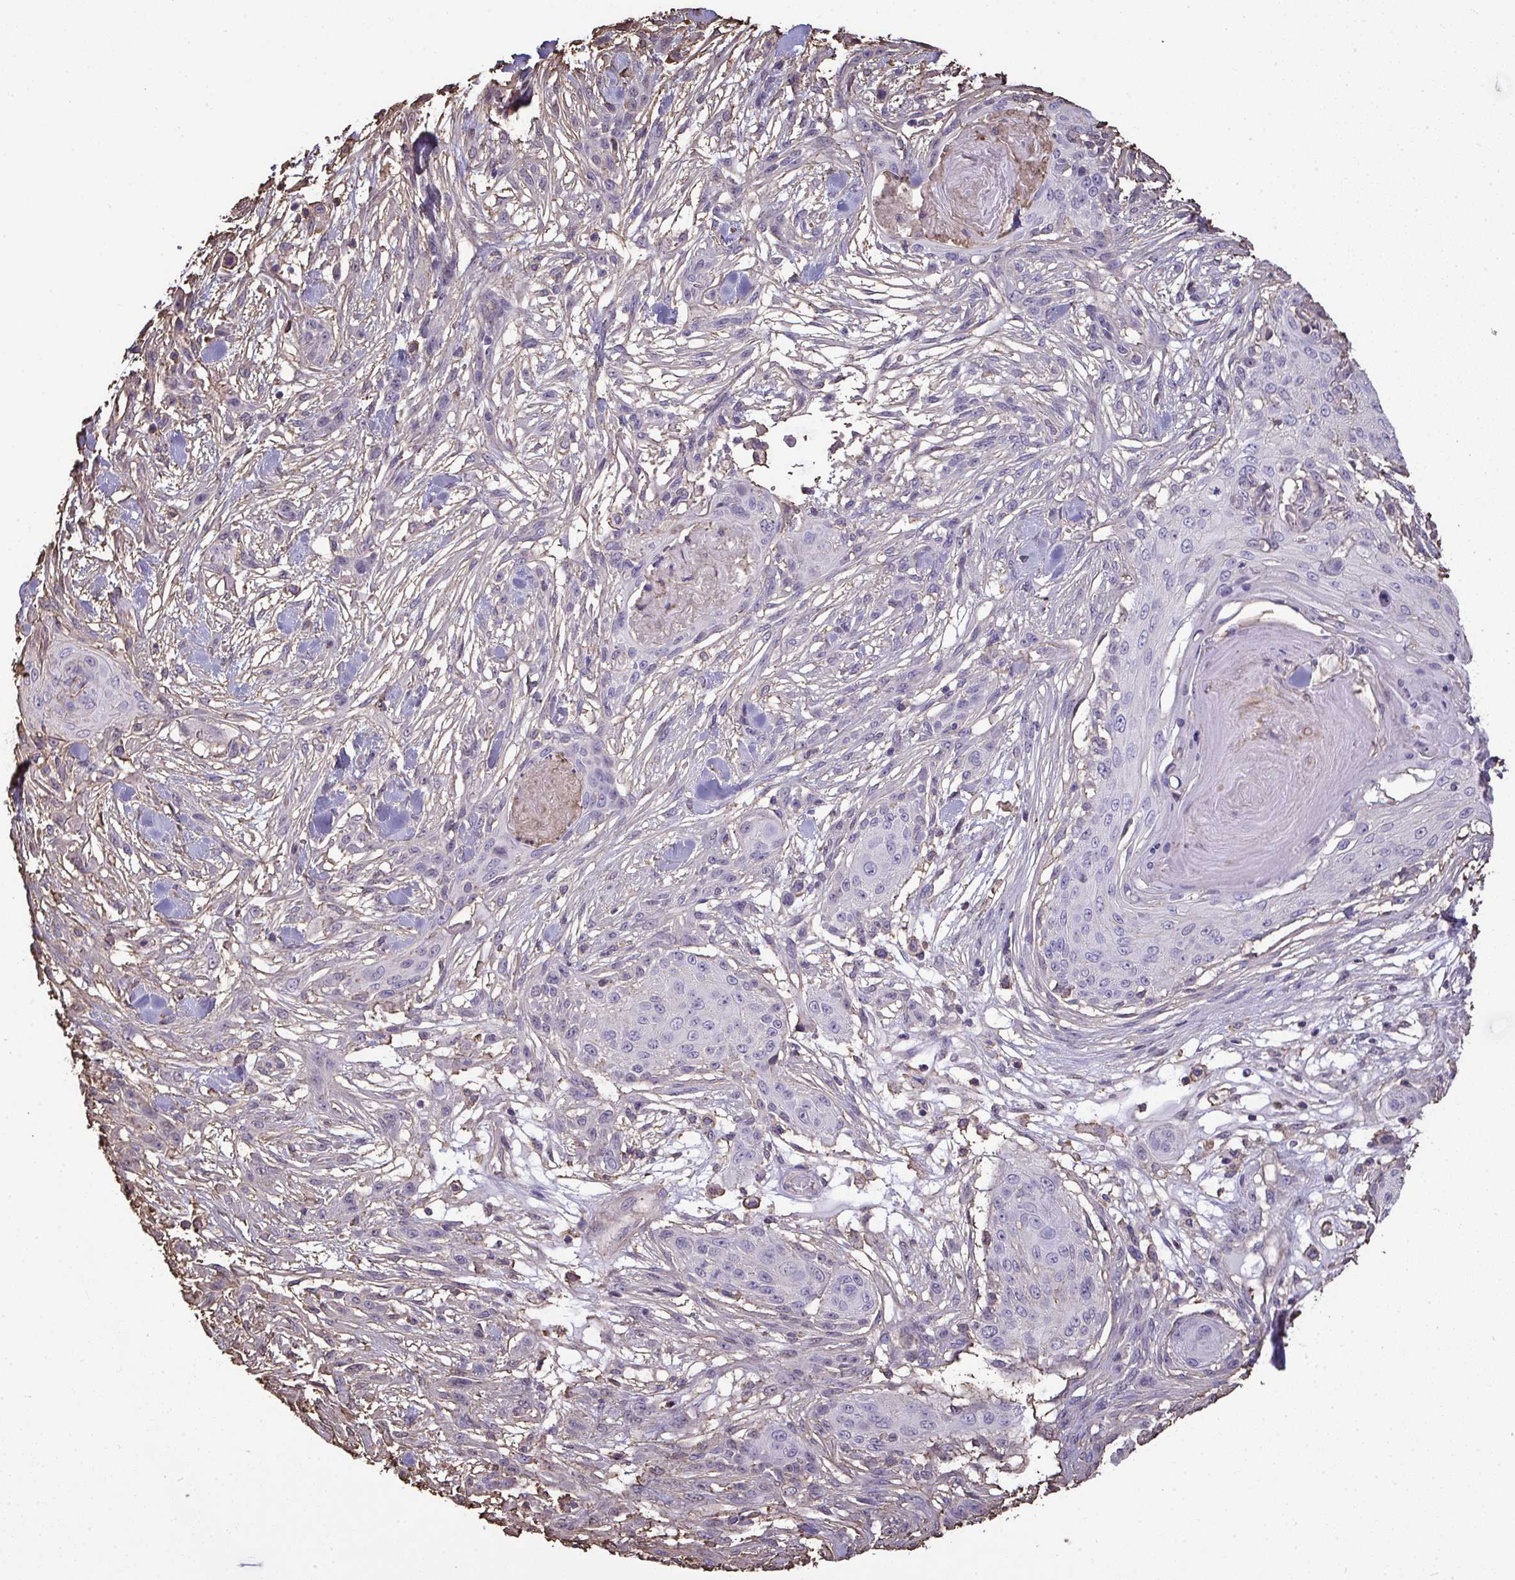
{"staining": {"intensity": "negative", "quantity": "none", "location": "none"}, "tissue": "skin cancer", "cell_type": "Tumor cells", "image_type": "cancer", "snomed": [{"axis": "morphology", "description": "Squamous cell carcinoma, NOS"}, {"axis": "topography", "description": "Skin"}], "caption": "High power microscopy photomicrograph of an immunohistochemistry (IHC) micrograph of skin cancer, revealing no significant expression in tumor cells. (DAB (3,3'-diaminobenzidine) IHC, high magnification).", "gene": "ANXA5", "patient": {"sex": "female", "age": 59}}